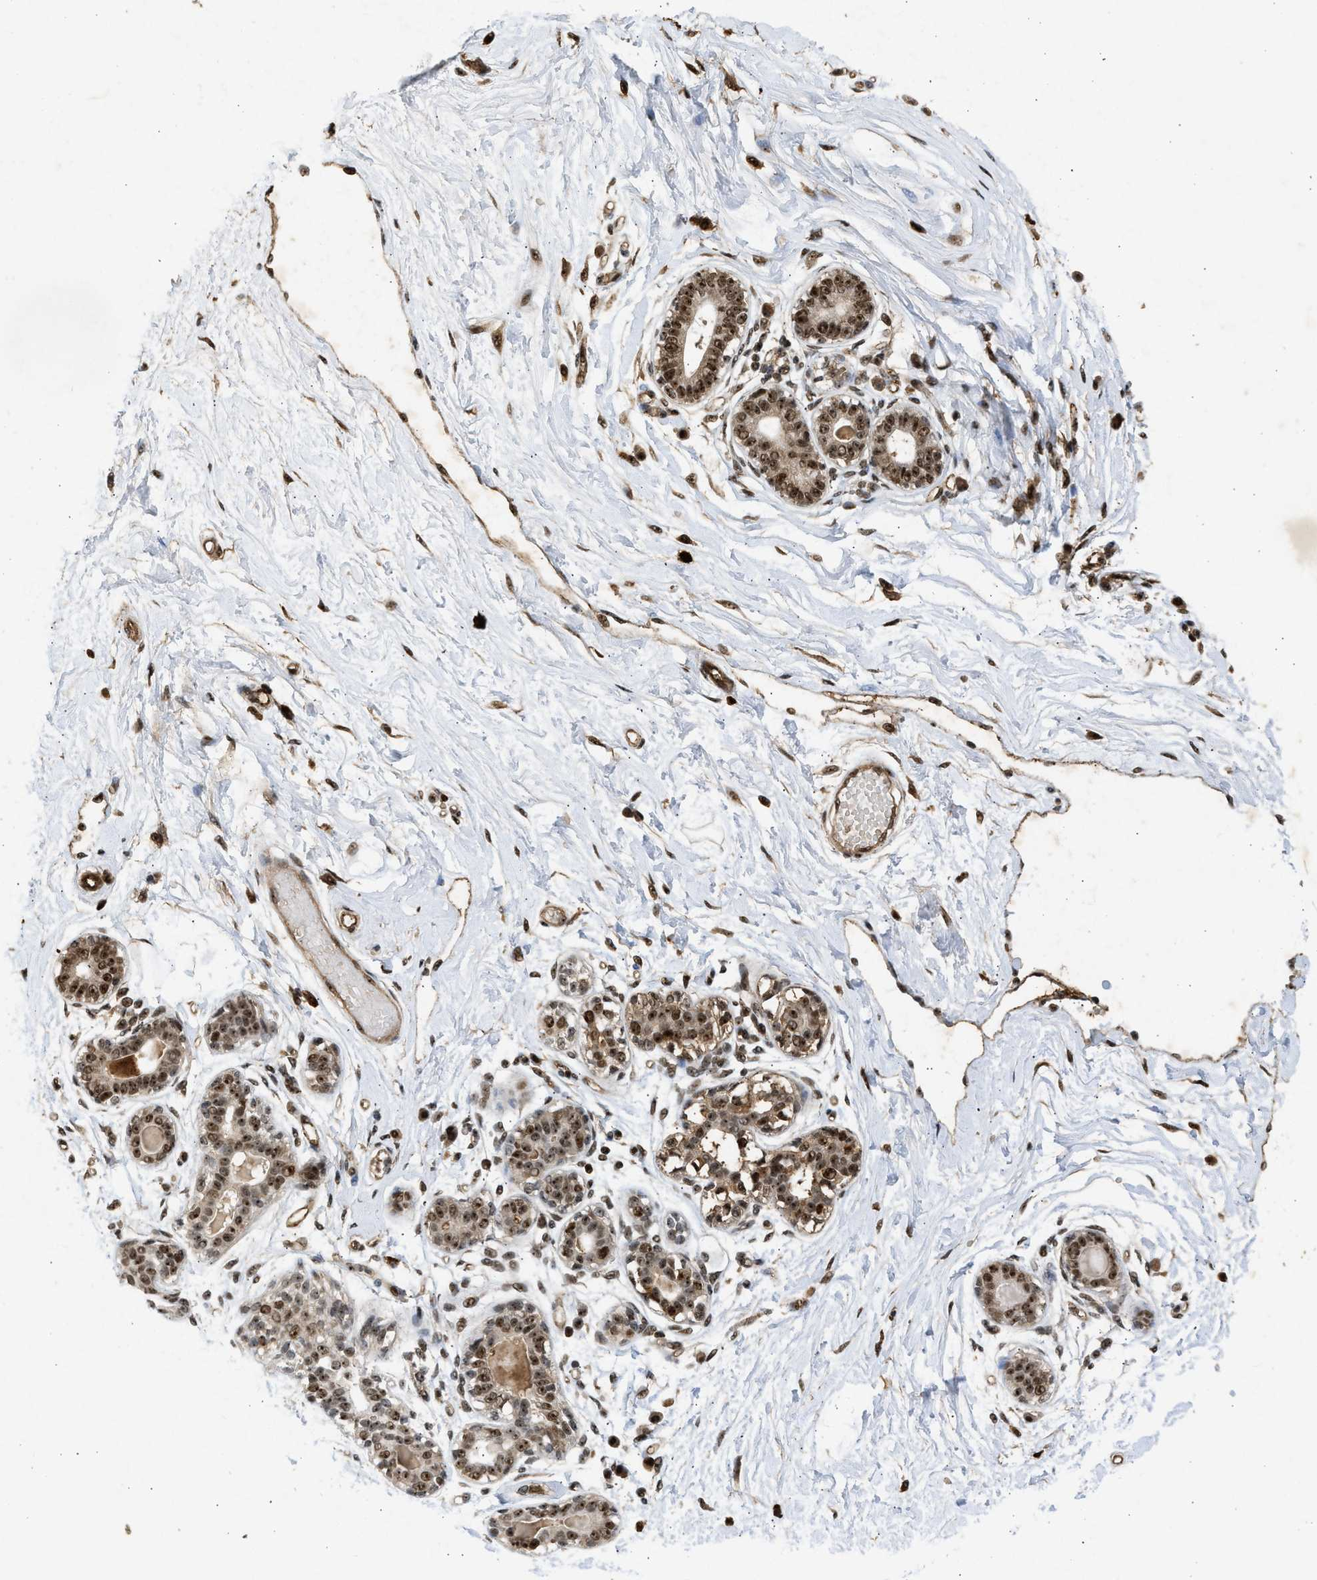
{"staining": {"intensity": "moderate", "quantity": ">75%", "location": "nuclear"}, "tissue": "breast", "cell_type": "Adipocytes", "image_type": "normal", "snomed": [{"axis": "morphology", "description": "Normal tissue, NOS"}, {"axis": "topography", "description": "Breast"}], "caption": "High-power microscopy captured an immunohistochemistry (IHC) histopathology image of benign breast, revealing moderate nuclear staining in approximately >75% of adipocytes.", "gene": "TFDP2", "patient": {"sex": "female", "age": 45}}